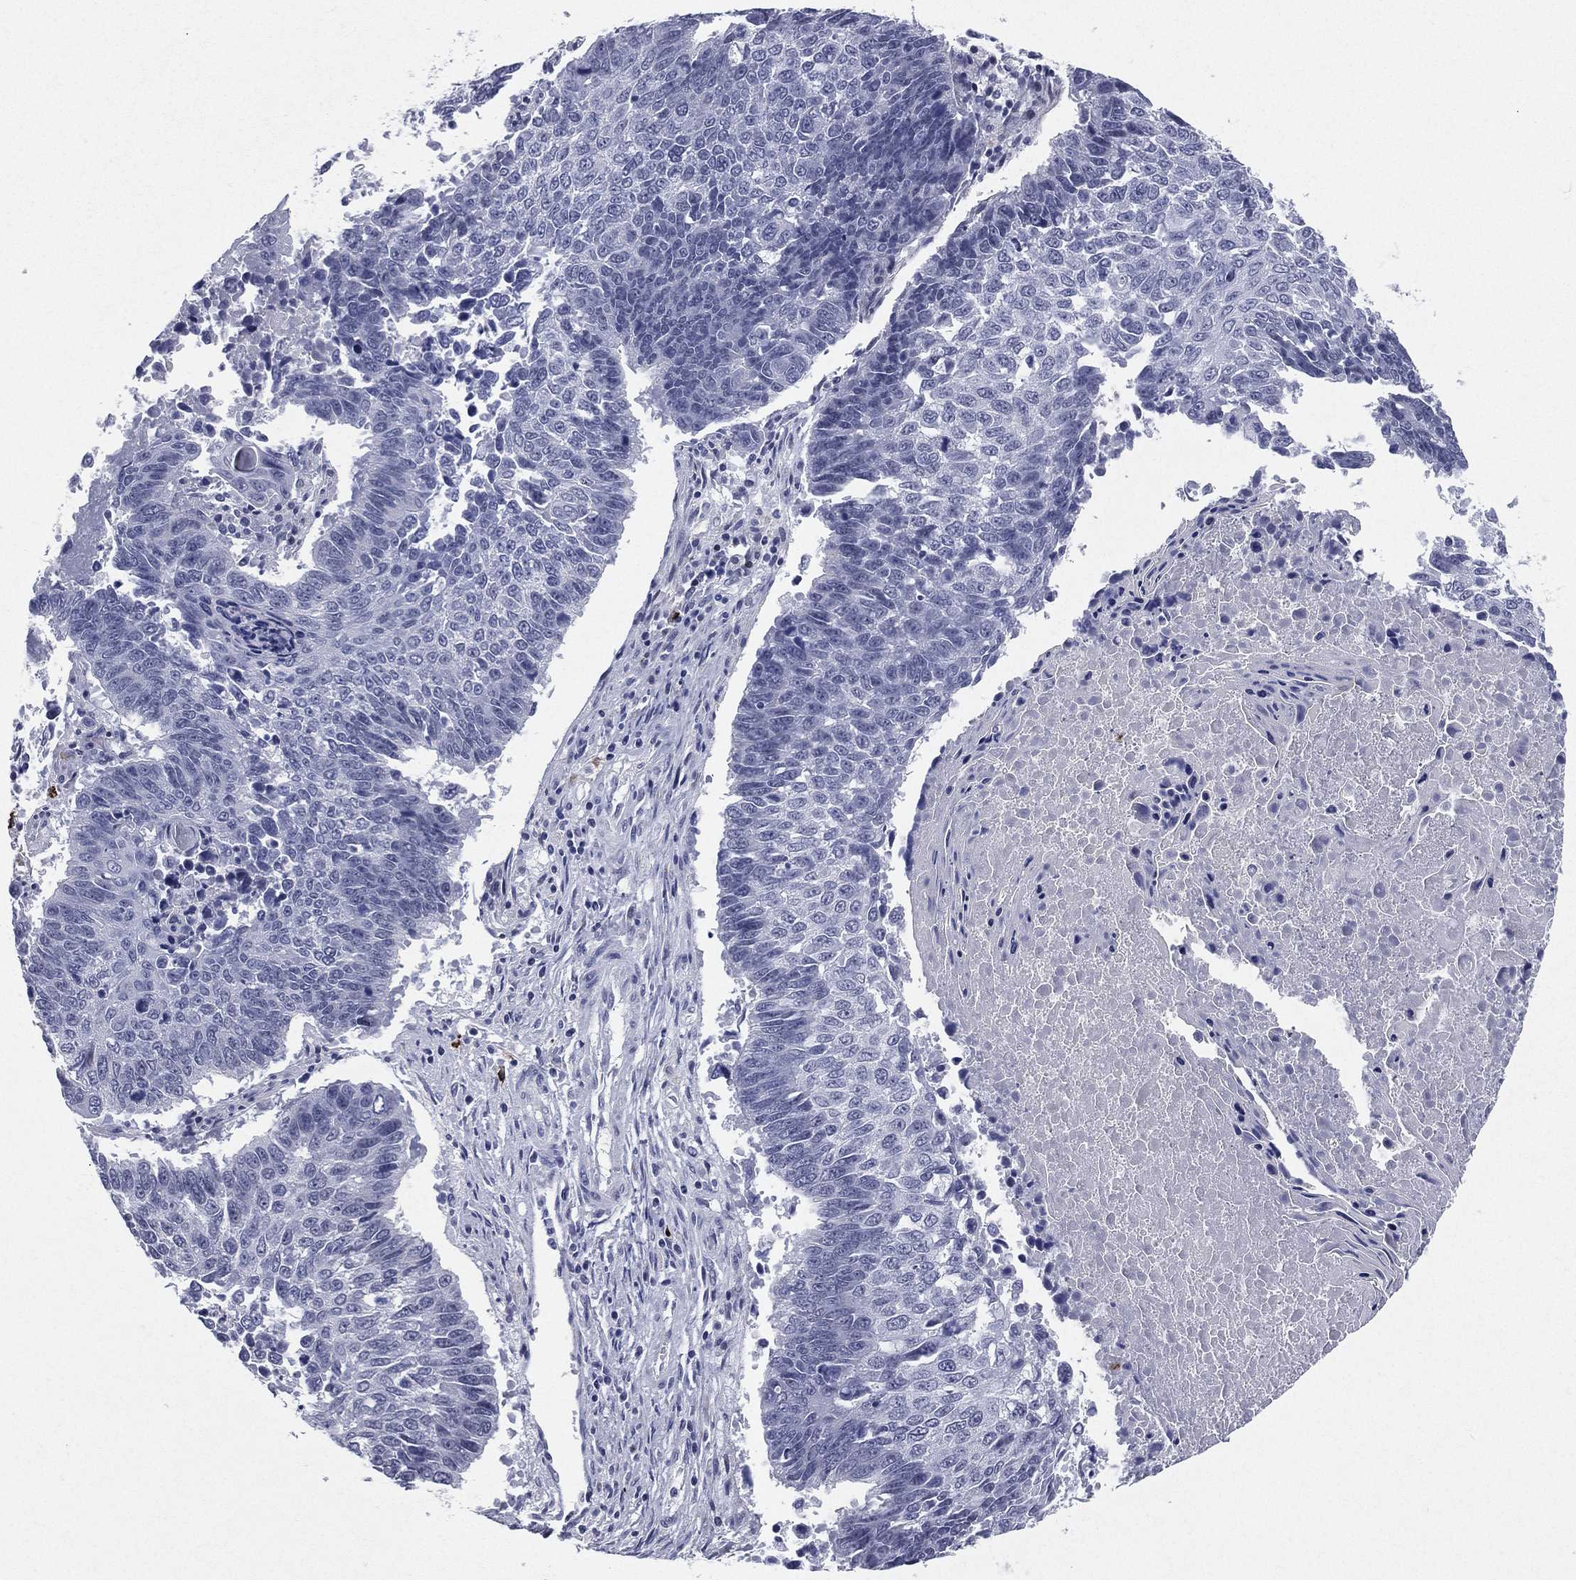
{"staining": {"intensity": "negative", "quantity": "none", "location": "none"}, "tissue": "lung cancer", "cell_type": "Tumor cells", "image_type": "cancer", "snomed": [{"axis": "morphology", "description": "Squamous cell carcinoma, NOS"}, {"axis": "topography", "description": "Lung"}], "caption": "A micrograph of lung cancer stained for a protein exhibits no brown staining in tumor cells. (DAB (3,3'-diaminobenzidine) immunohistochemistry with hematoxylin counter stain).", "gene": "HLA-DOA", "patient": {"sex": "male", "age": 73}}